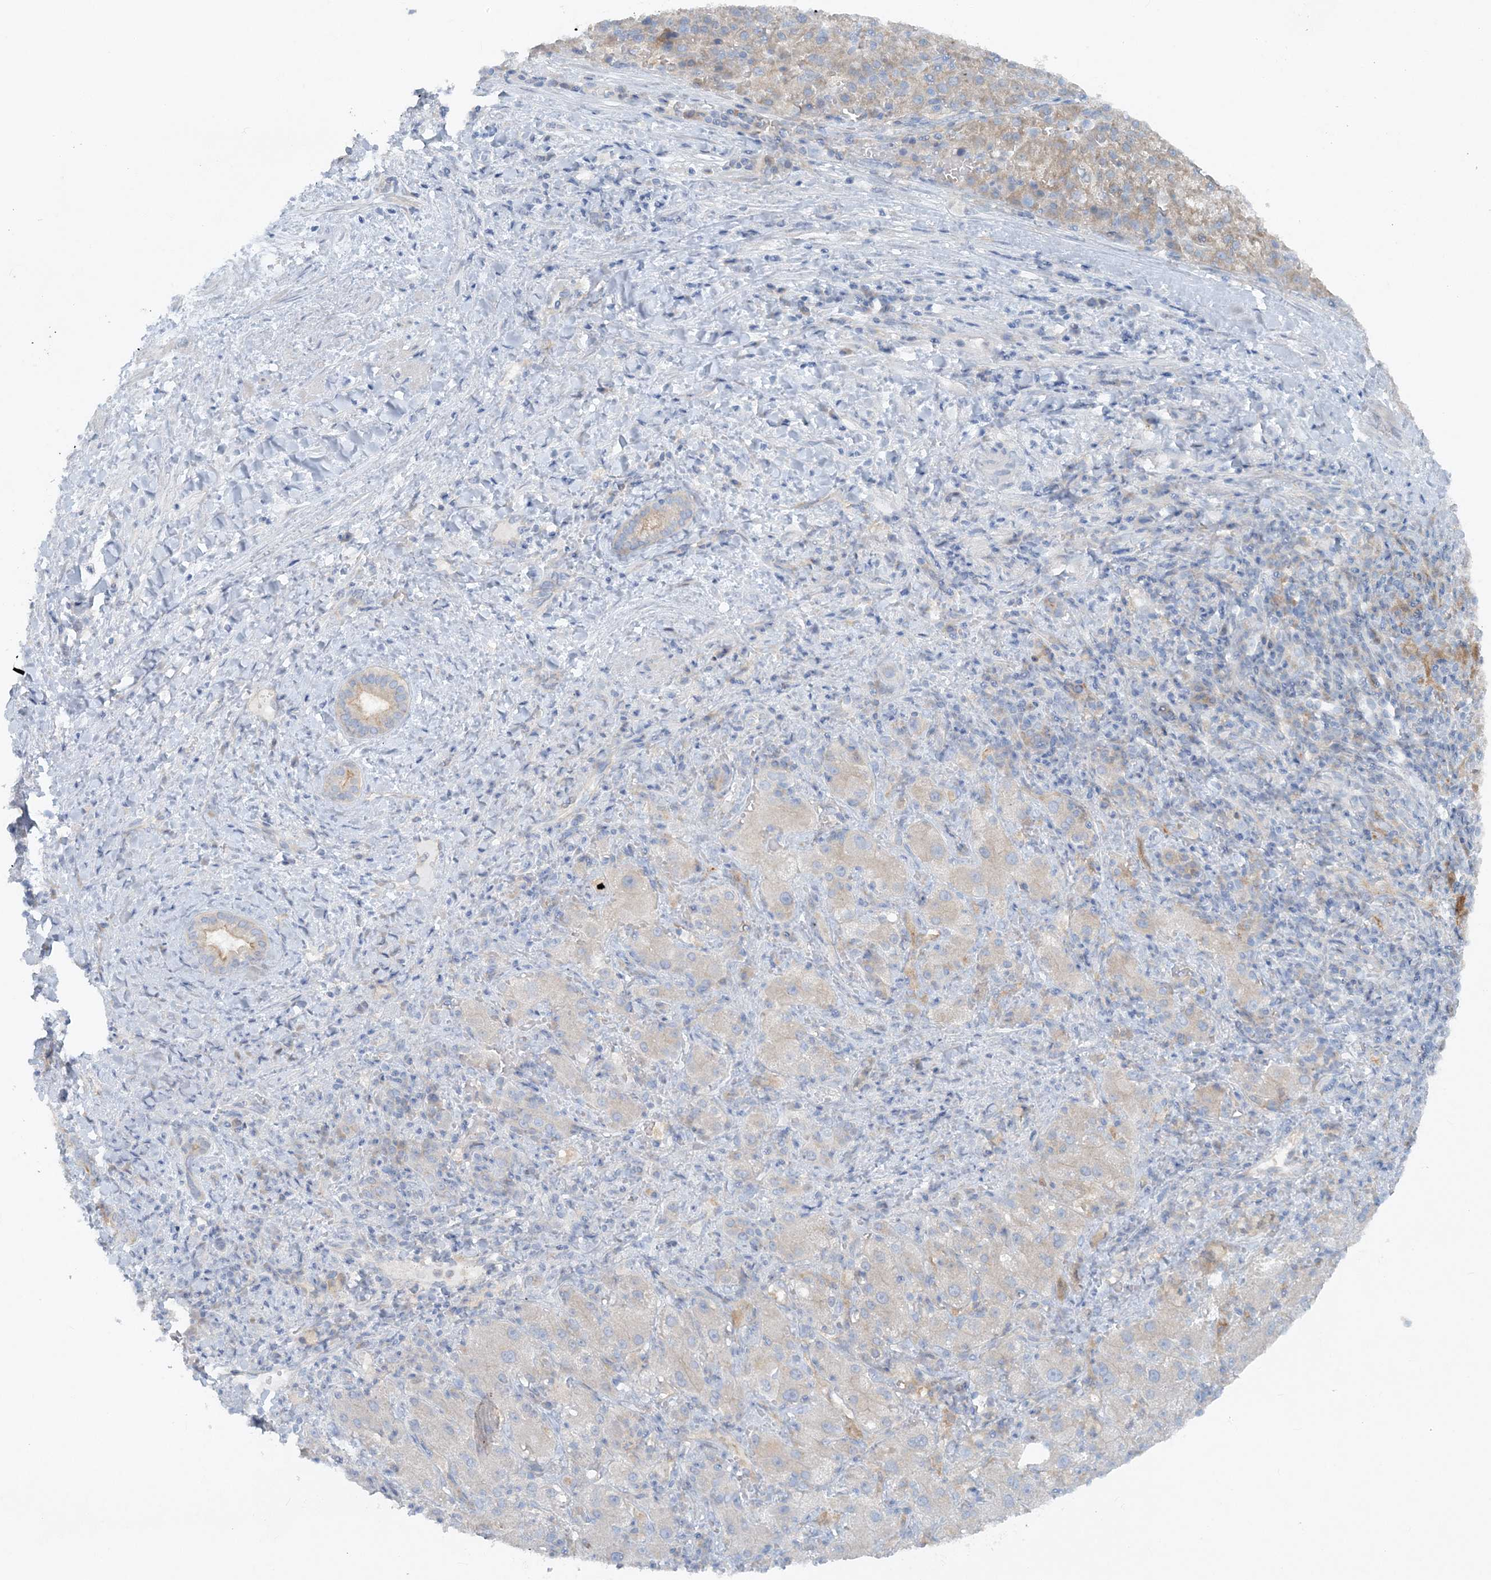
{"staining": {"intensity": "negative", "quantity": "none", "location": "none"}, "tissue": "liver cancer", "cell_type": "Tumor cells", "image_type": "cancer", "snomed": [{"axis": "morphology", "description": "Carcinoma, Hepatocellular, NOS"}, {"axis": "topography", "description": "Liver"}], "caption": "The immunohistochemistry photomicrograph has no significant positivity in tumor cells of hepatocellular carcinoma (liver) tissue. (DAB immunohistochemistry (IHC), high magnification).", "gene": "ATP11A", "patient": {"sex": "female", "age": 58}}